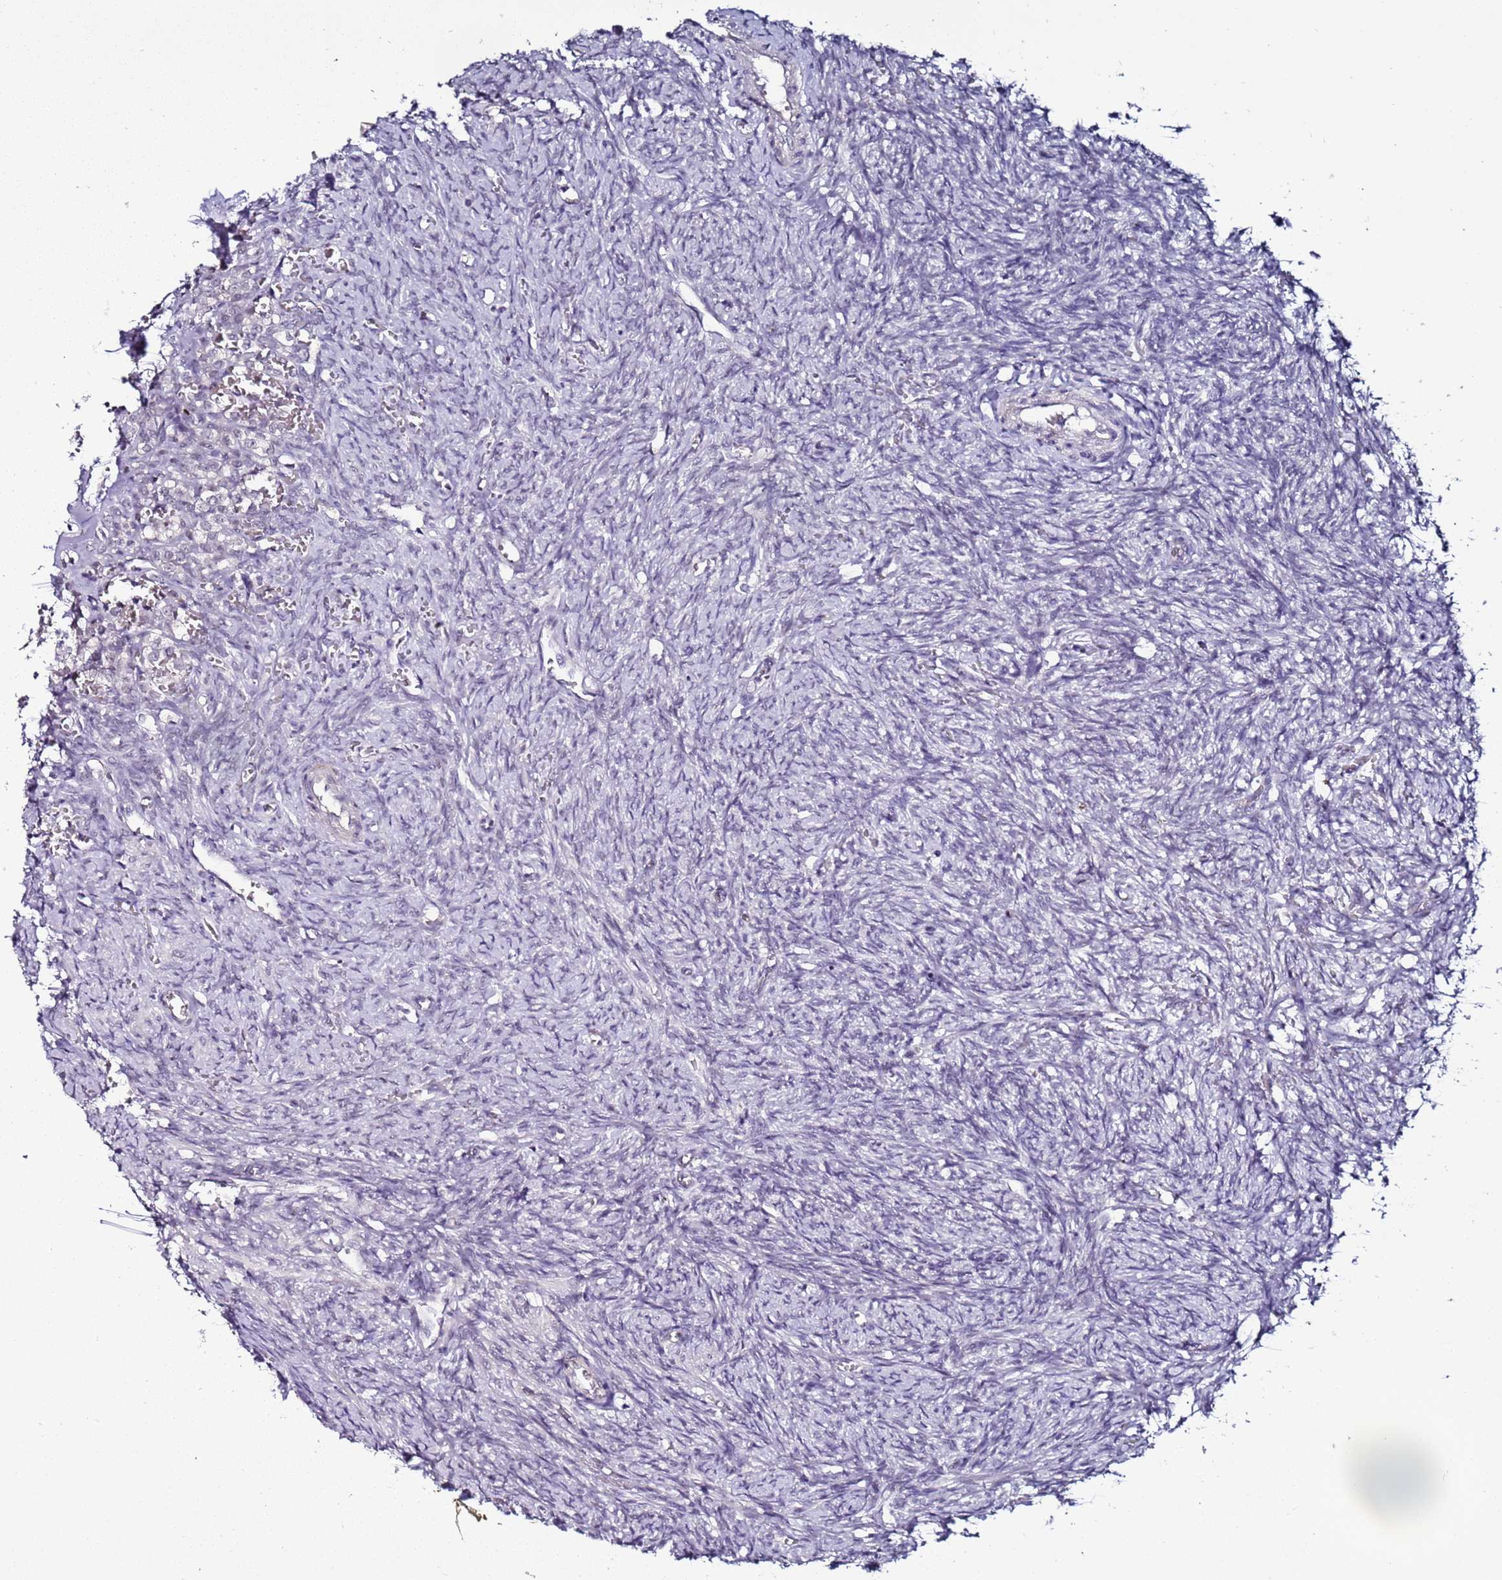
{"staining": {"intensity": "negative", "quantity": "none", "location": "none"}, "tissue": "ovary", "cell_type": "Ovarian stroma cells", "image_type": "normal", "snomed": [{"axis": "morphology", "description": "Normal tissue, NOS"}, {"axis": "topography", "description": "Ovary"}], "caption": "Protein analysis of benign ovary shows no significant staining in ovarian stroma cells.", "gene": "PSMA7", "patient": {"sex": "female", "age": 41}}